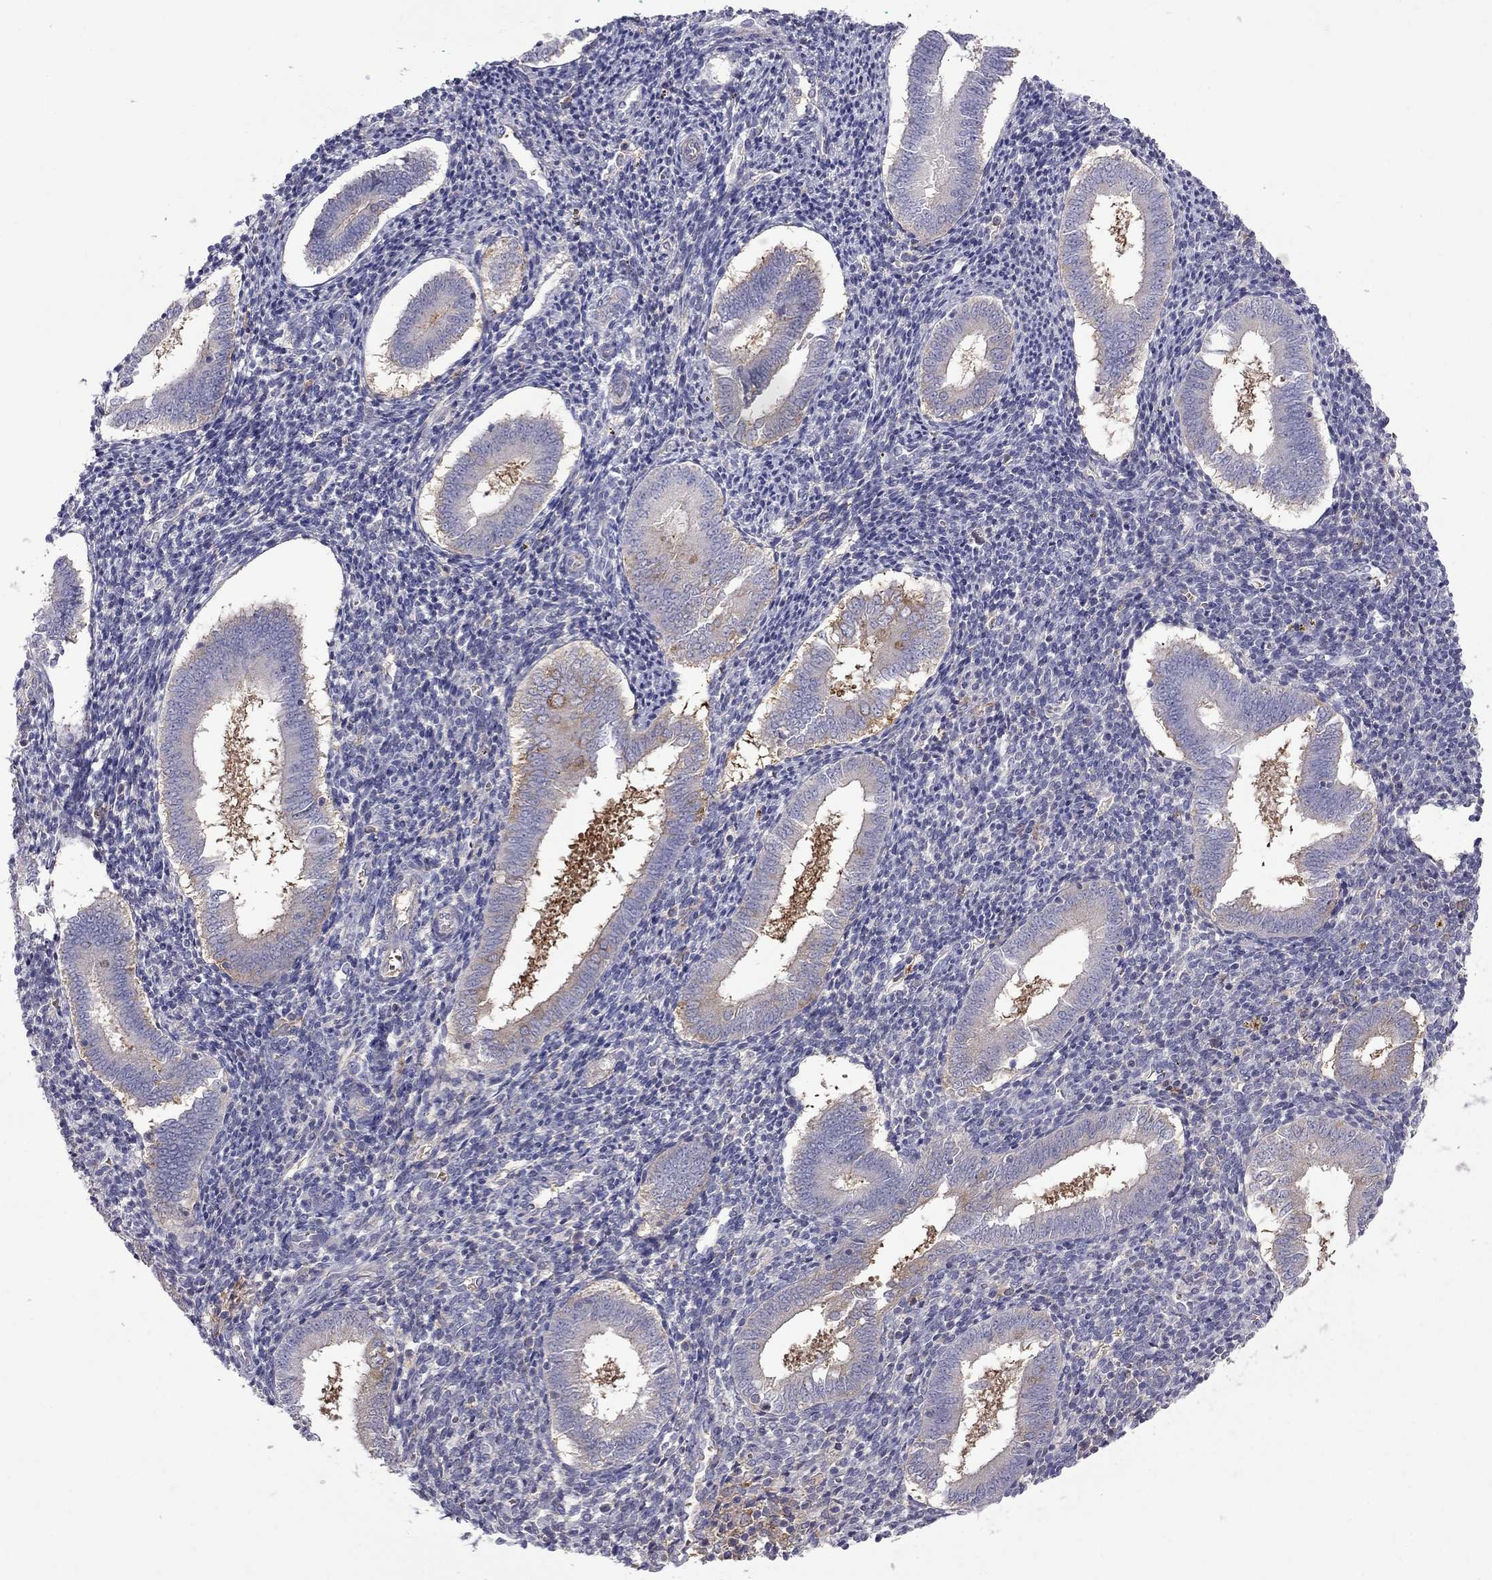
{"staining": {"intensity": "negative", "quantity": "none", "location": "none"}, "tissue": "endometrium", "cell_type": "Cells in endometrial stroma", "image_type": "normal", "snomed": [{"axis": "morphology", "description": "Normal tissue, NOS"}, {"axis": "topography", "description": "Endometrium"}], "caption": "DAB (3,3'-diaminobenzidine) immunohistochemical staining of unremarkable human endometrium reveals no significant staining in cells in endometrial stroma.", "gene": "EIF4E3", "patient": {"sex": "female", "age": 25}}